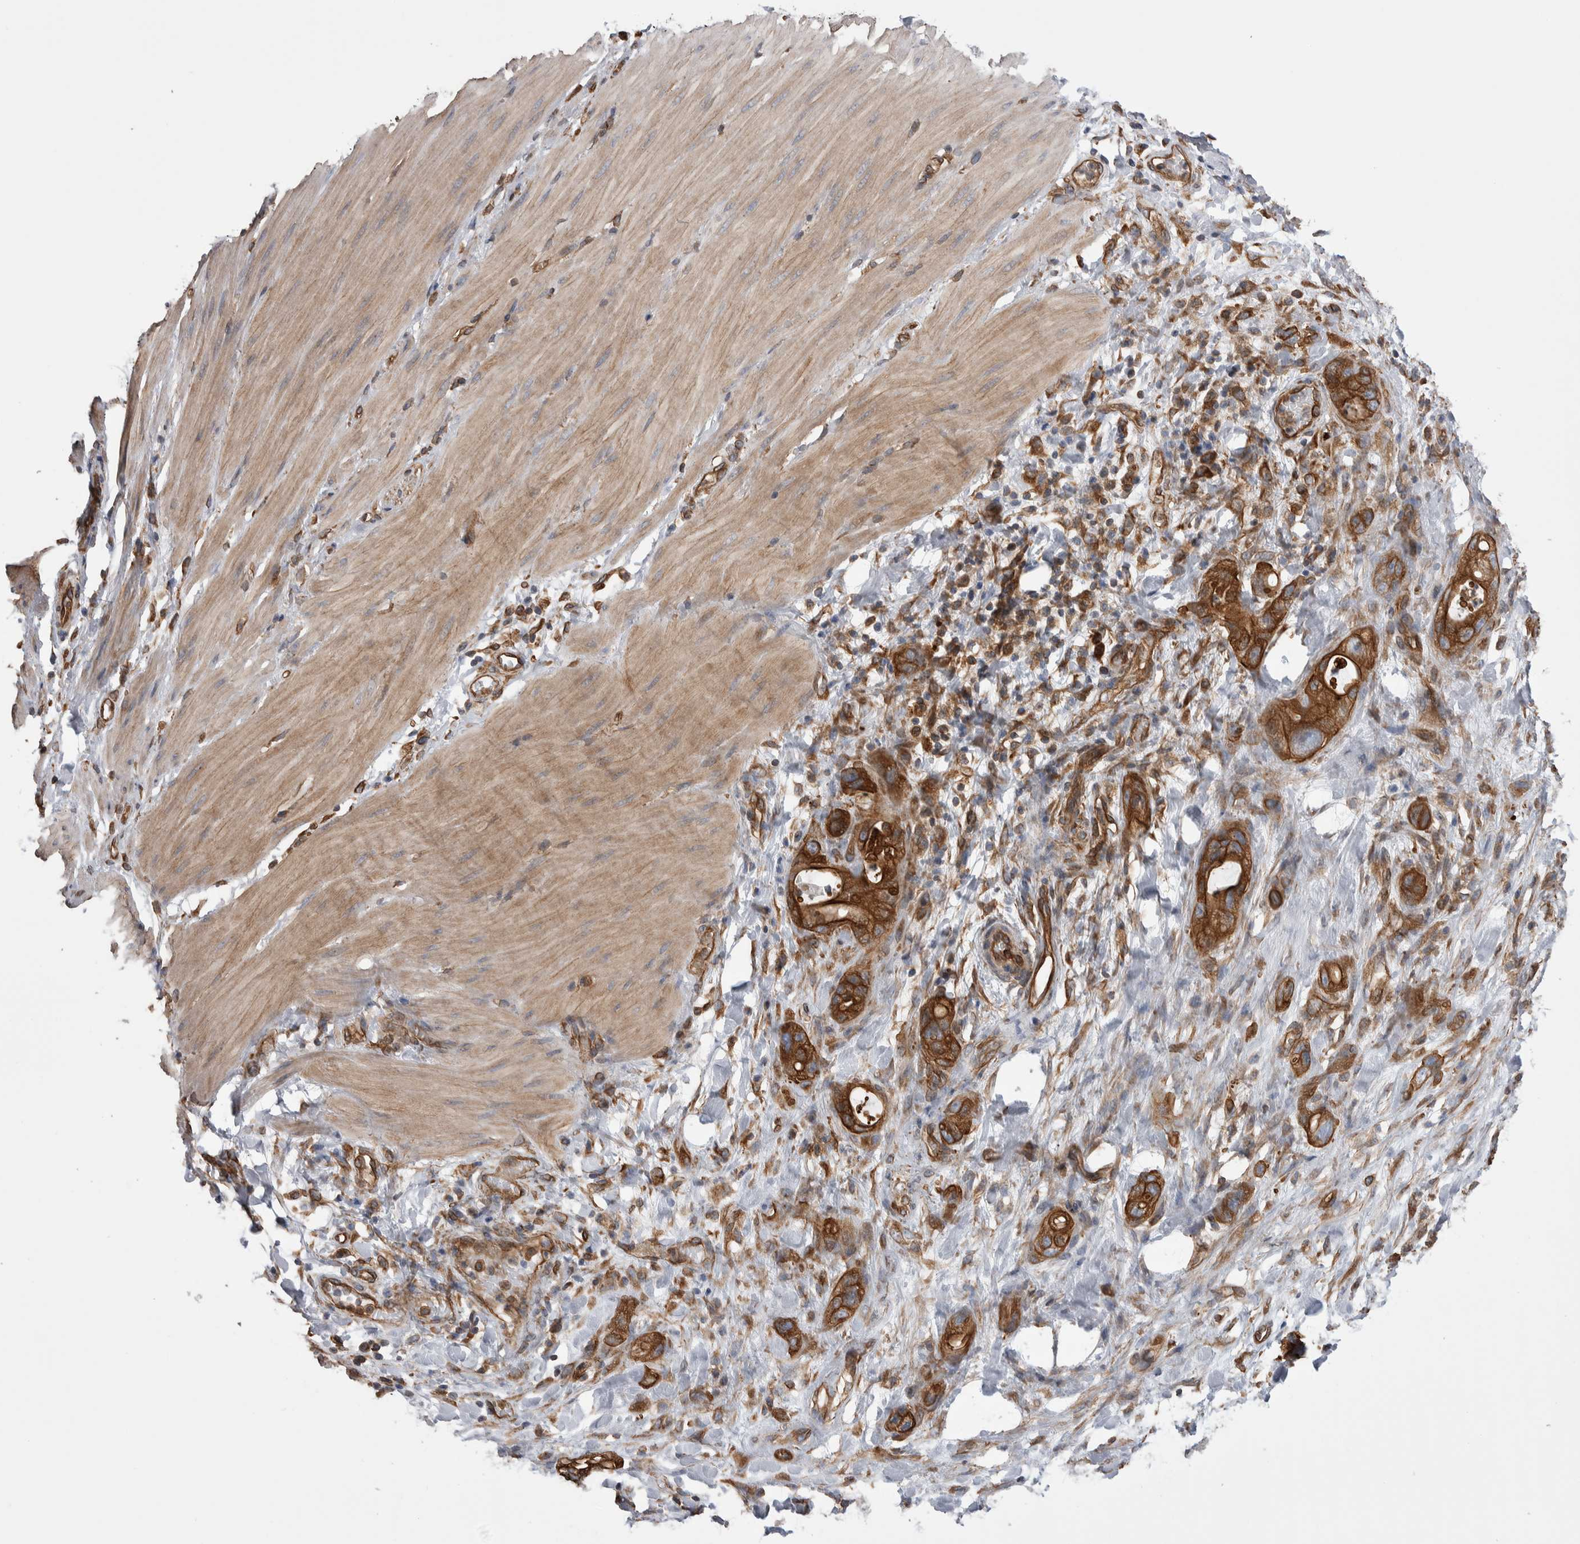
{"staining": {"intensity": "strong", "quantity": ">75%", "location": "cytoplasmic/membranous"}, "tissue": "stomach cancer", "cell_type": "Tumor cells", "image_type": "cancer", "snomed": [{"axis": "morphology", "description": "Adenocarcinoma, NOS"}, {"axis": "topography", "description": "Stomach"}, {"axis": "topography", "description": "Stomach, lower"}], "caption": "Tumor cells demonstrate high levels of strong cytoplasmic/membranous staining in approximately >75% of cells in human adenocarcinoma (stomach).", "gene": "KIF12", "patient": {"sex": "female", "age": 48}}